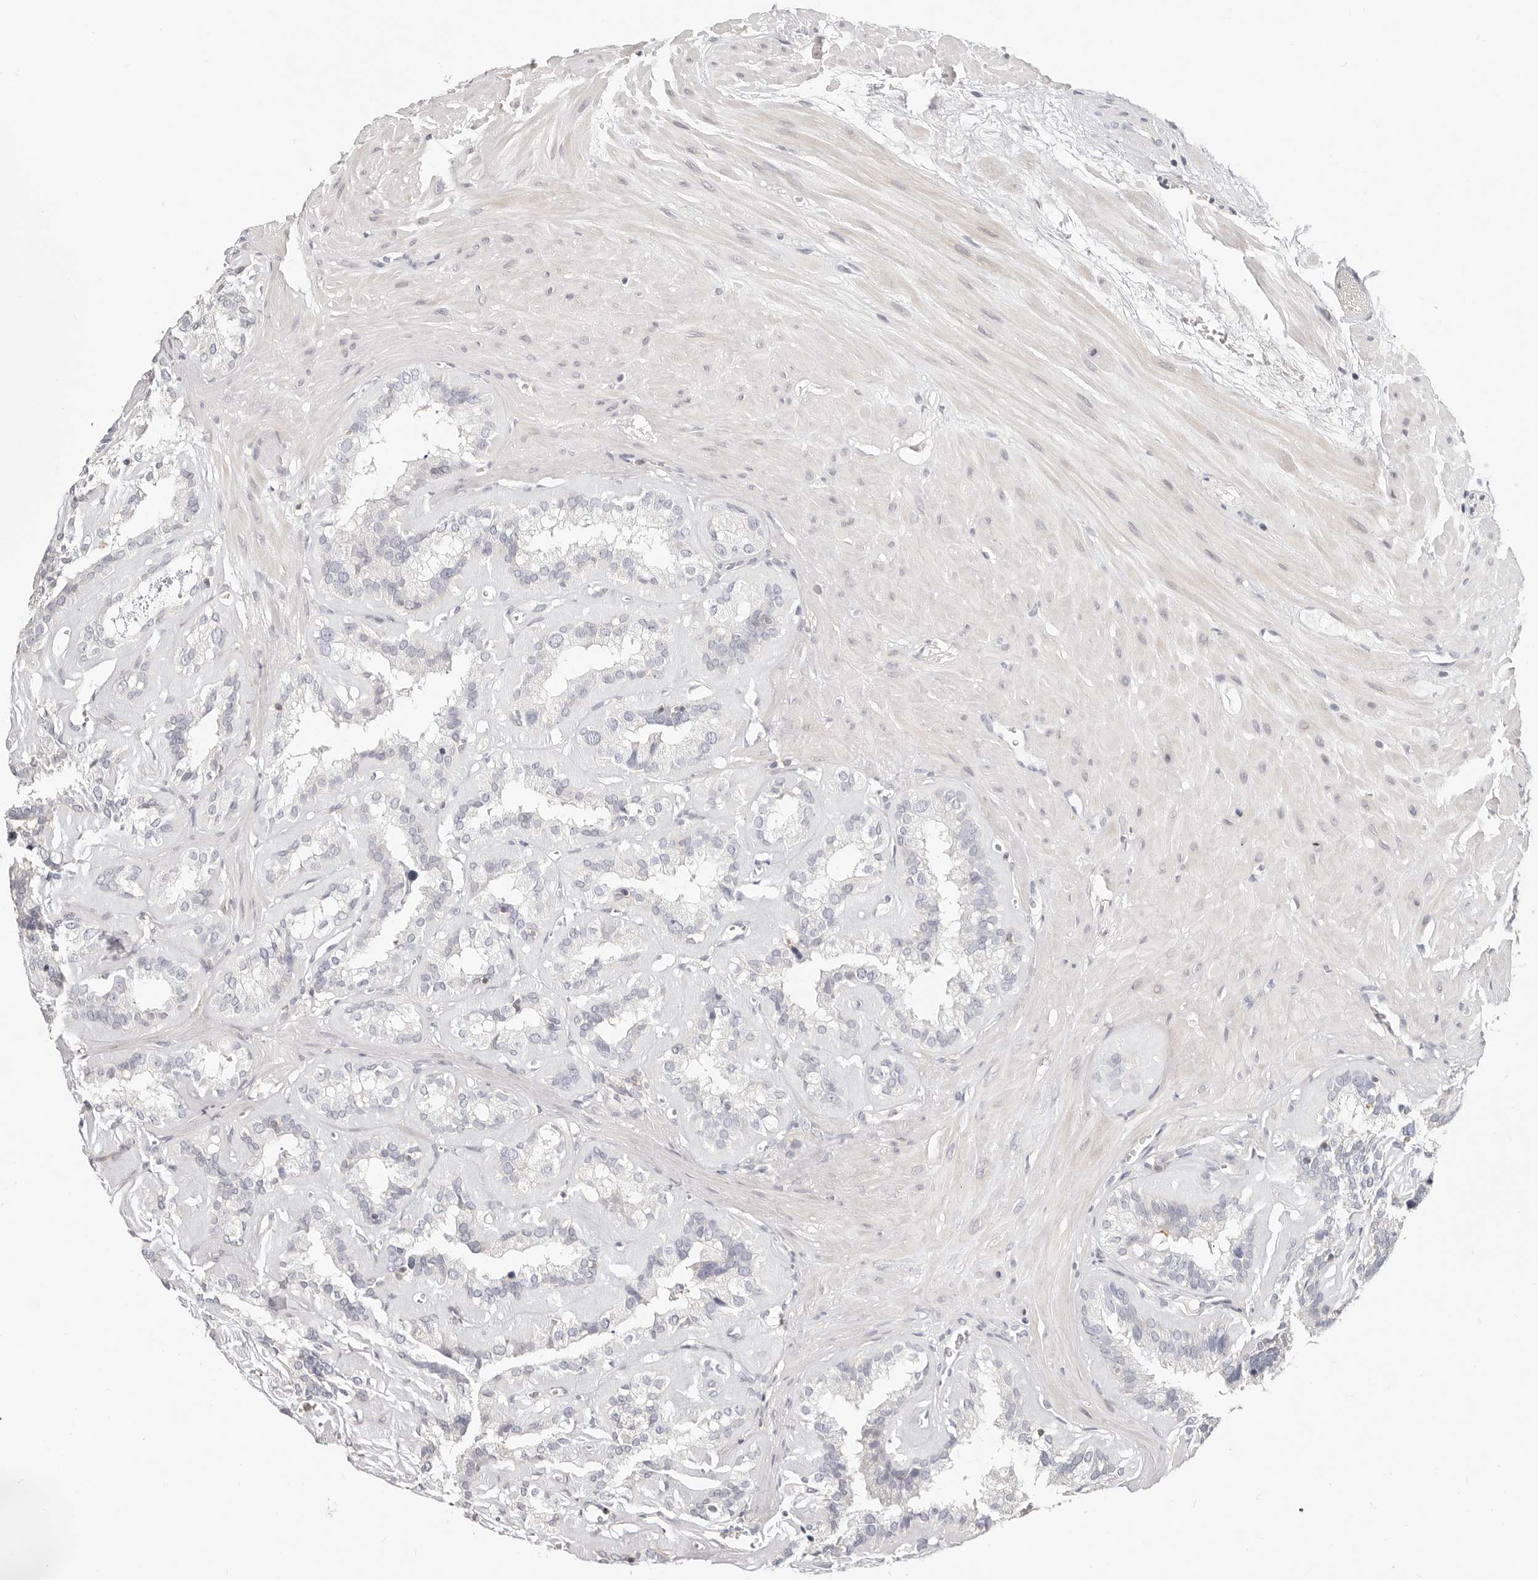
{"staining": {"intensity": "negative", "quantity": "none", "location": "none"}, "tissue": "seminal vesicle", "cell_type": "Glandular cells", "image_type": "normal", "snomed": [{"axis": "morphology", "description": "Normal tissue, NOS"}, {"axis": "topography", "description": "Prostate"}, {"axis": "topography", "description": "Seminal veicle"}], "caption": "The immunohistochemistry (IHC) photomicrograph has no significant staining in glandular cells of seminal vesicle. (Immunohistochemistry, brightfield microscopy, high magnification).", "gene": "TMEM63B", "patient": {"sex": "male", "age": 59}}